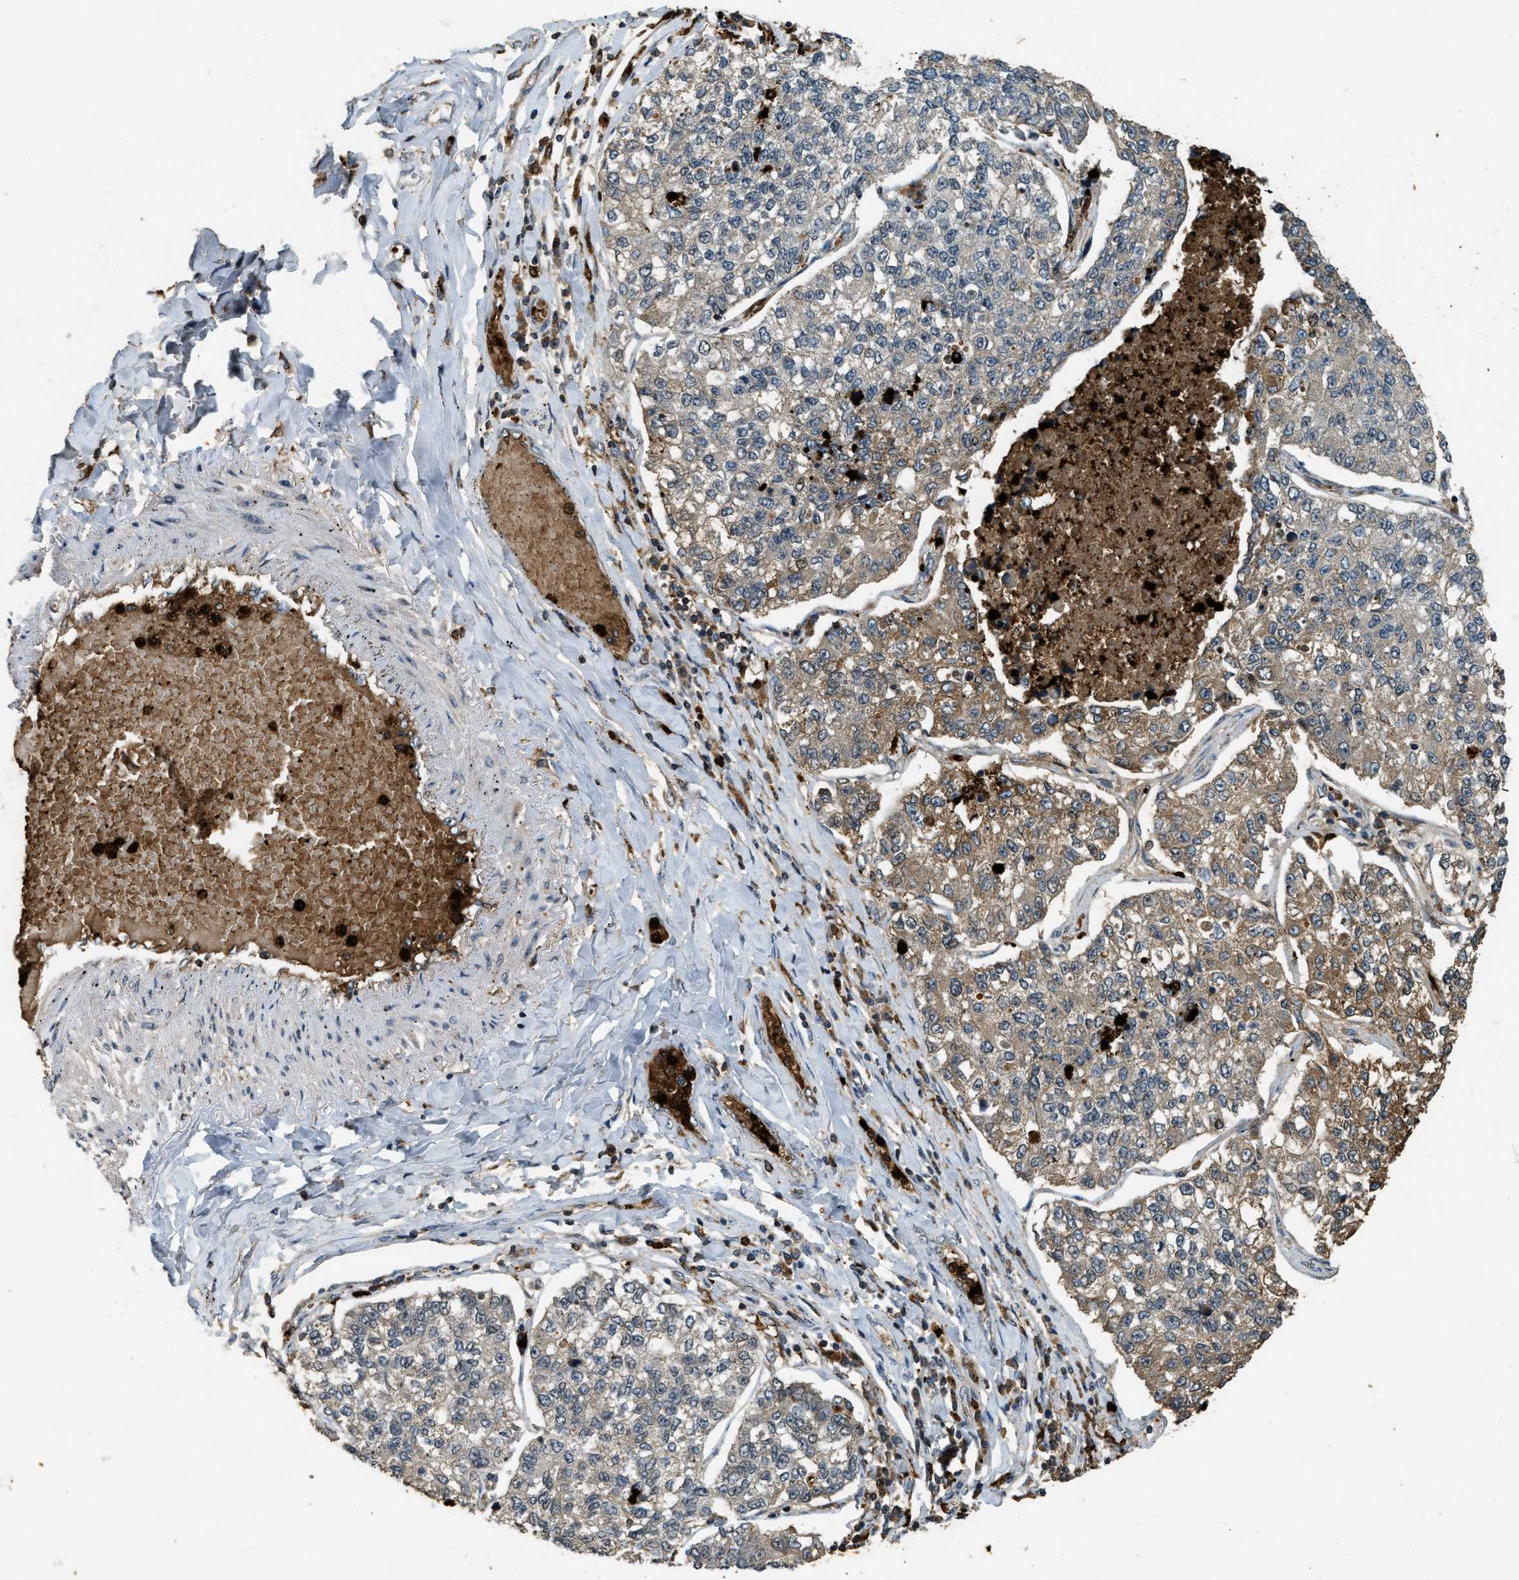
{"staining": {"intensity": "negative", "quantity": "none", "location": "none"}, "tissue": "lung cancer", "cell_type": "Tumor cells", "image_type": "cancer", "snomed": [{"axis": "morphology", "description": "Adenocarcinoma, NOS"}, {"axis": "topography", "description": "Lung"}], "caption": "This is a image of IHC staining of adenocarcinoma (lung), which shows no staining in tumor cells.", "gene": "RNF141", "patient": {"sex": "male", "age": 49}}